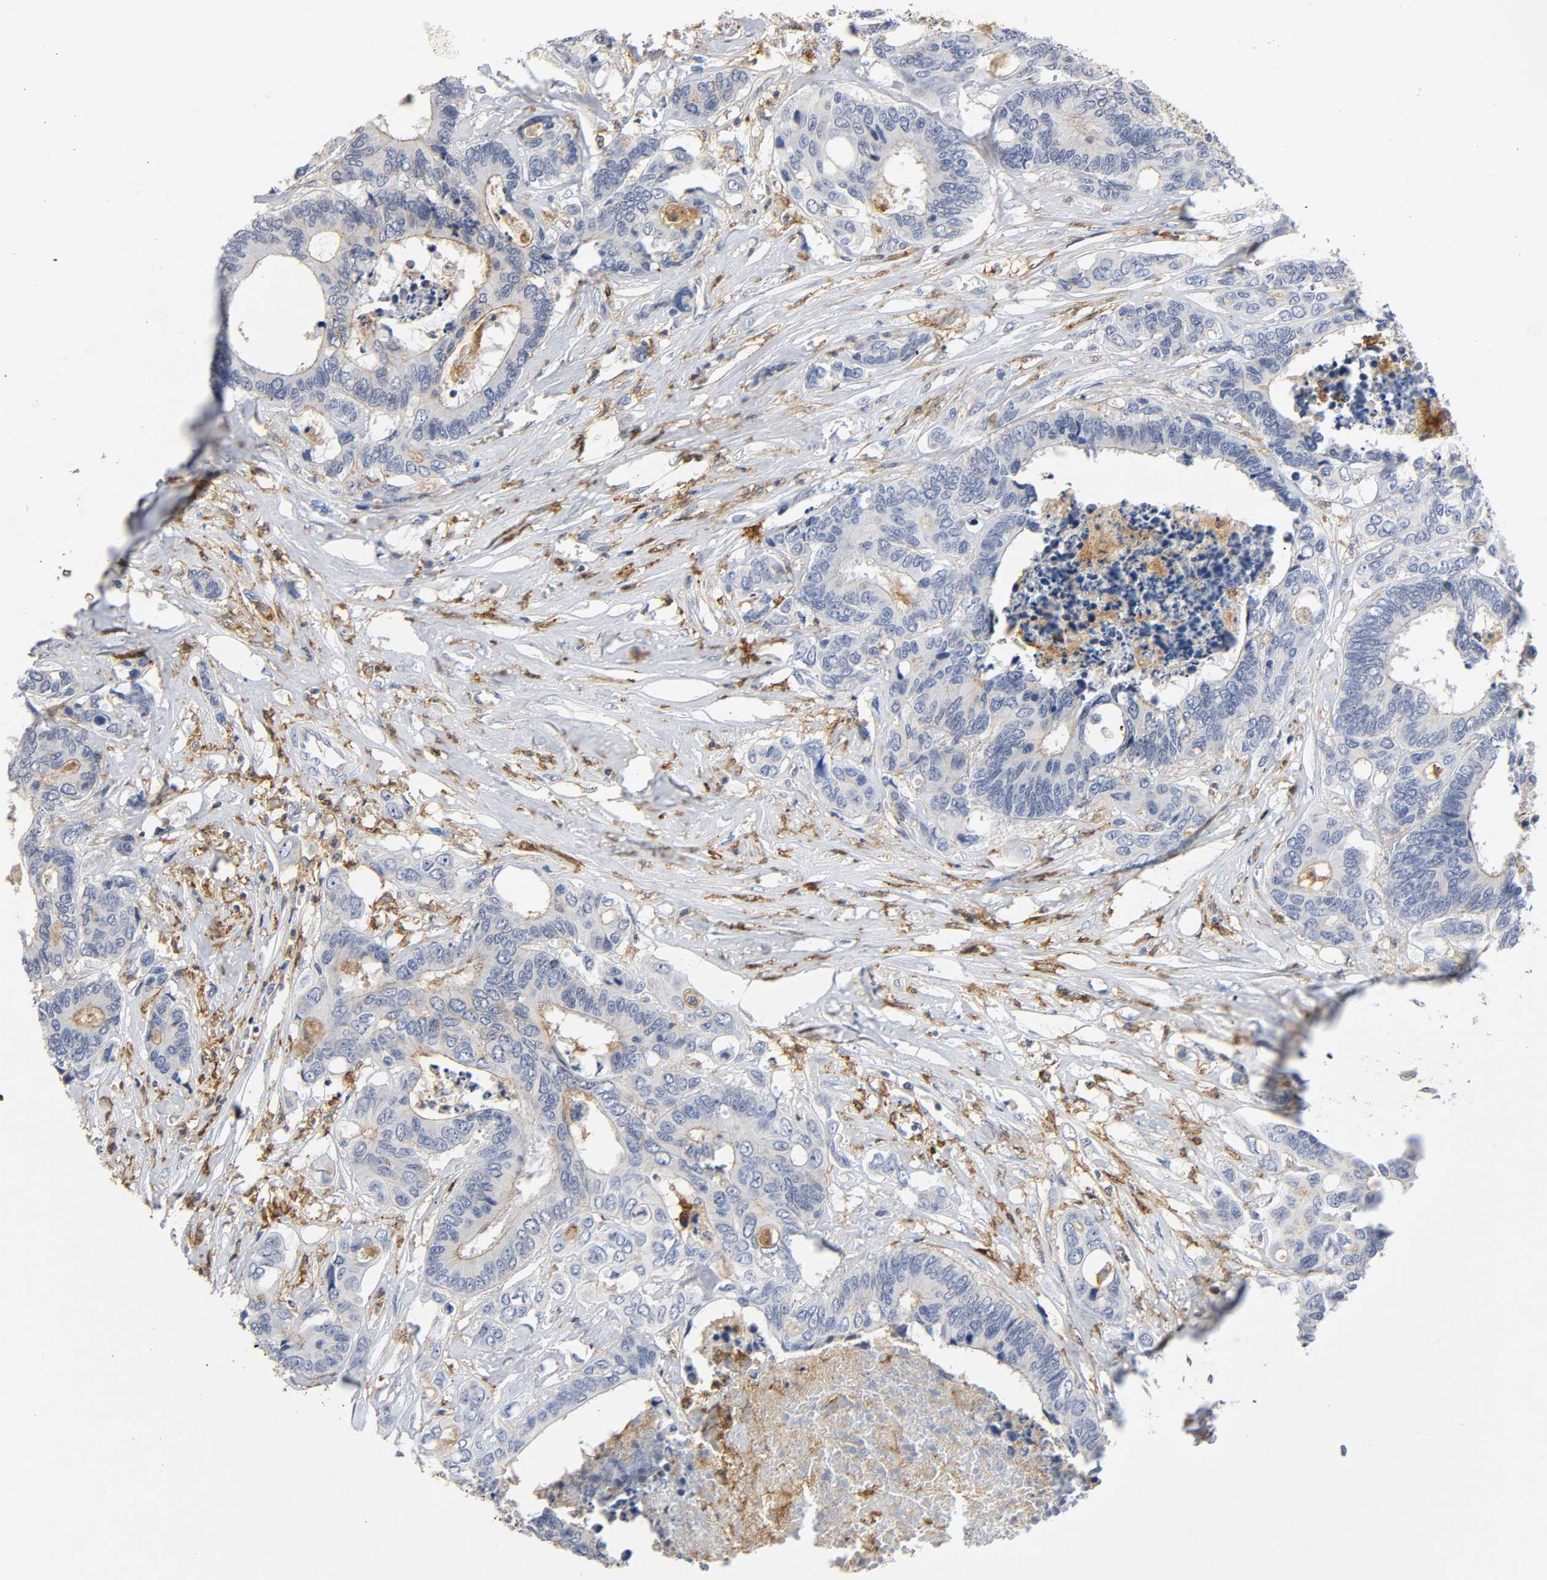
{"staining": {"intensity": "negative", "quantity": "none", "location": "none"}, "tissue": "colorectal cancer", "cell_type": "Tumor cells", "image_type": "cancer", "snomed": [{"axis": "morphology", "description": "Adenocarcinoma, NOS"}, {"axis": "topography", "description": "Rectum"}], "caption": "This is an immunohistochemistry (IHC) image of human colorectal cancer (adenocarcinoma). There is no expression in tumor cells.", "gene": "LYN", "patient": {"sex": "male", "age": 55}}